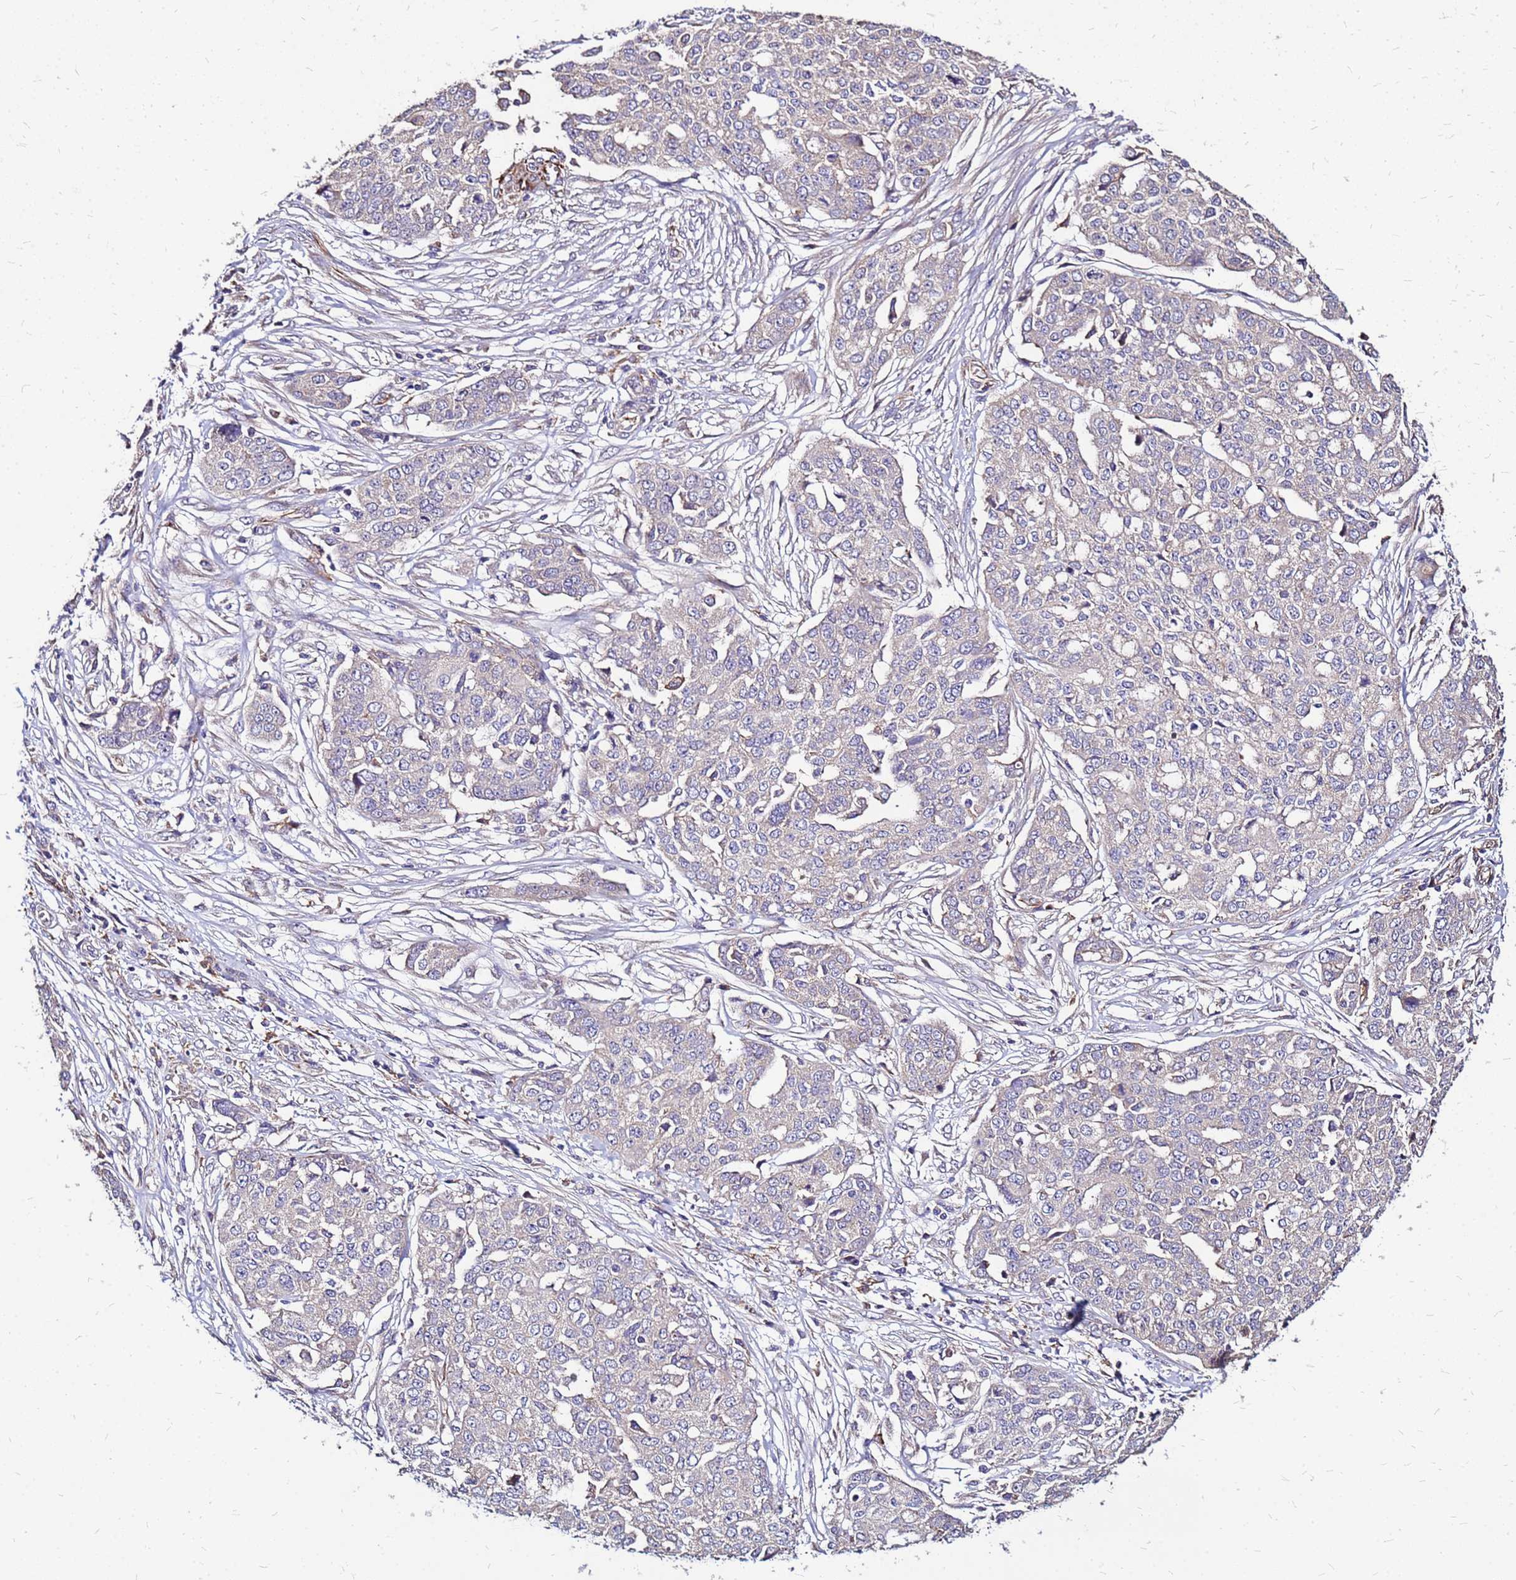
{"staining": {"intensity": "negative", "quantity": "none", "location": "none"}, "tissue": "ovarian cancer", "cell_type": "Tumor cells", "image_type": "cancer", "snomed": [{"axis": "morphology", "description": "Cystadenocarcinoma, serous, NOS"}, {"axis": "topography", "description": "Soft tissue"}, {"axis": "topography", "description": "Ovary"}], "caption": "A high-resolution image shows IHC staining of ovarian serous cystadenocarcinoma, which demonstrates no significant staining in tumor cells. (Immunohistochemistry (ihc), brightfield microscopy, high magnification).", "gene": "ARHGEF5", "patient": {"sex": "female", "age": 57}}